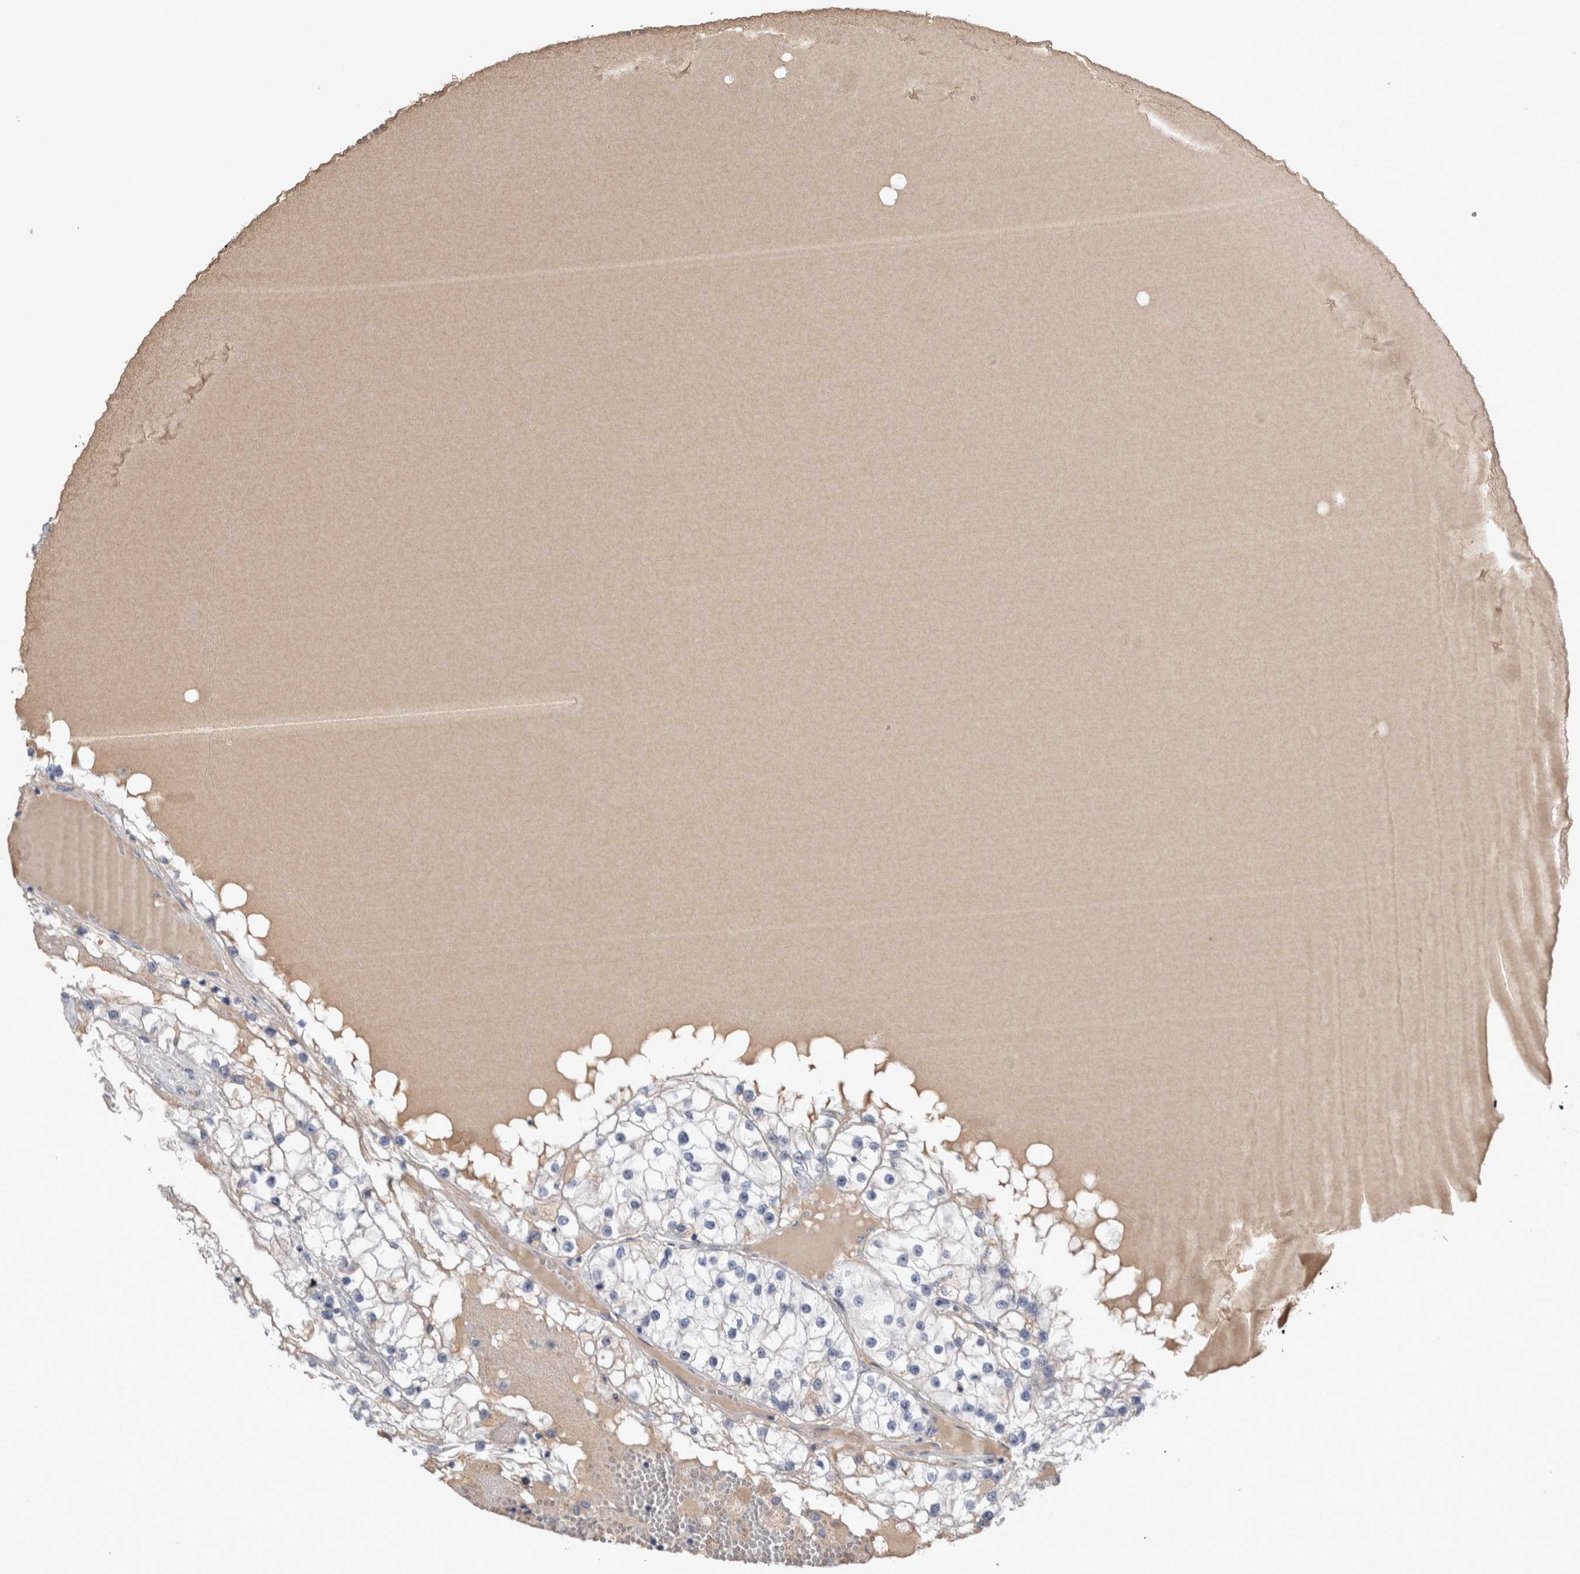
{"staining": {"intensity": "negative", "quantity": "none", "location": "none"}, "tissue": "renal cancer", "cell_type": "Tumor cells", "image_type": "cancer", "snomed": [{"axis": "morphology", "description": "Adenocarcinoma, NOS"}, {"axis": "topography", "description": "Kidney"}], "caption": "IHC of renal cancer (adenocarcinoma) exhibits no positivity in tumor cells.", "gene": "REG1A", "patient": {"sex": "male", "age": 68}}